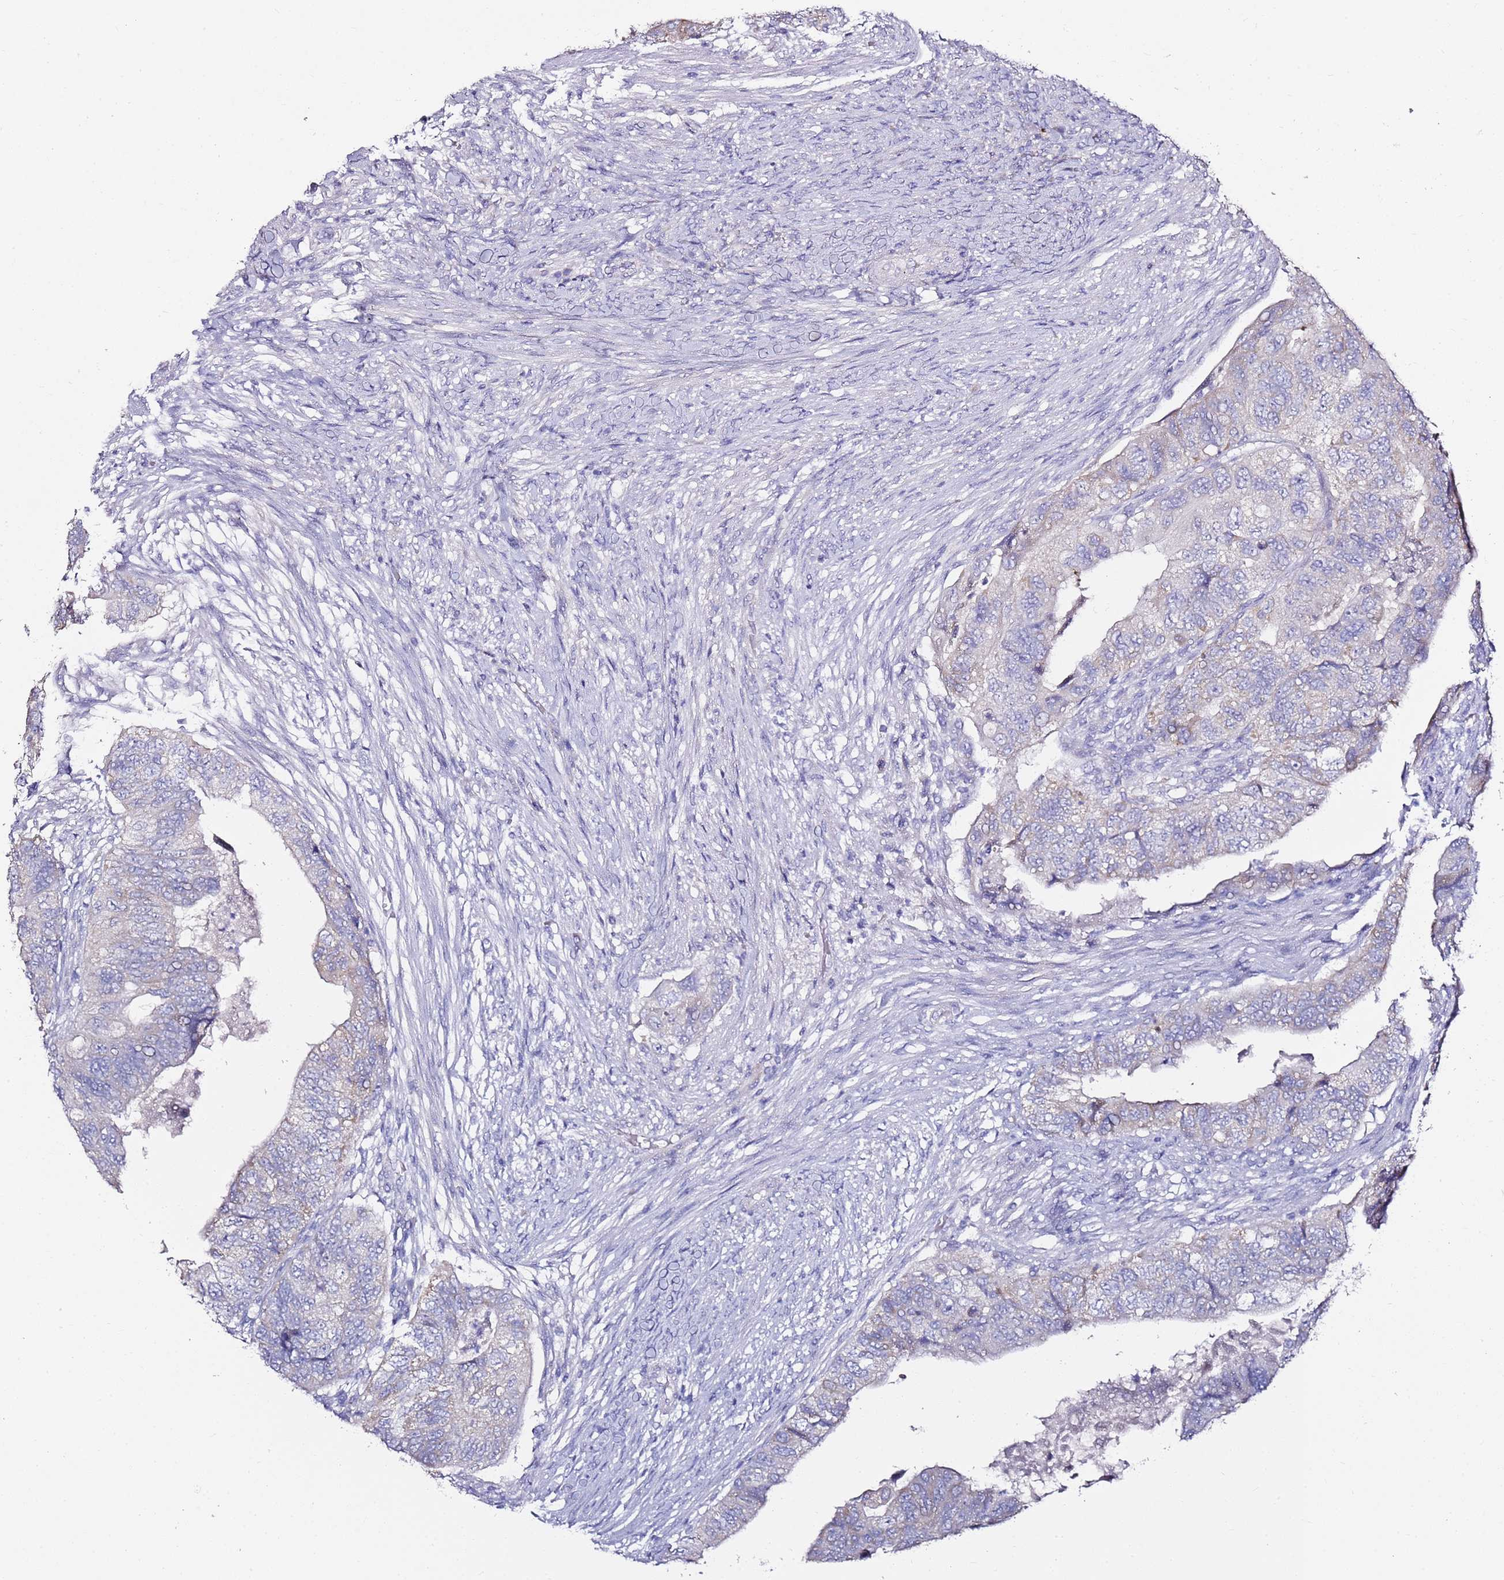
{"staining": {"intensity": "negative", "quantity": "none", "location": "none"}, "tissue": "colorectal cancer", "cell_type": "Tumor cells", "image_type": "cancer", "snomed": [{"axis": "morphology", "description": "Adenocarcinoma, NOS"}, {"axis": "topography", "description": "Rectum"}], "caption": "Immunohistochemistry (IHC) of colorectal cancer reveals no expression in tumor cells. (DAB (3,3'-diaminobenzidine) IHC, high magnification).", "gene": "MYBPC3", "patient": {"sex": "male", "age": 63}}